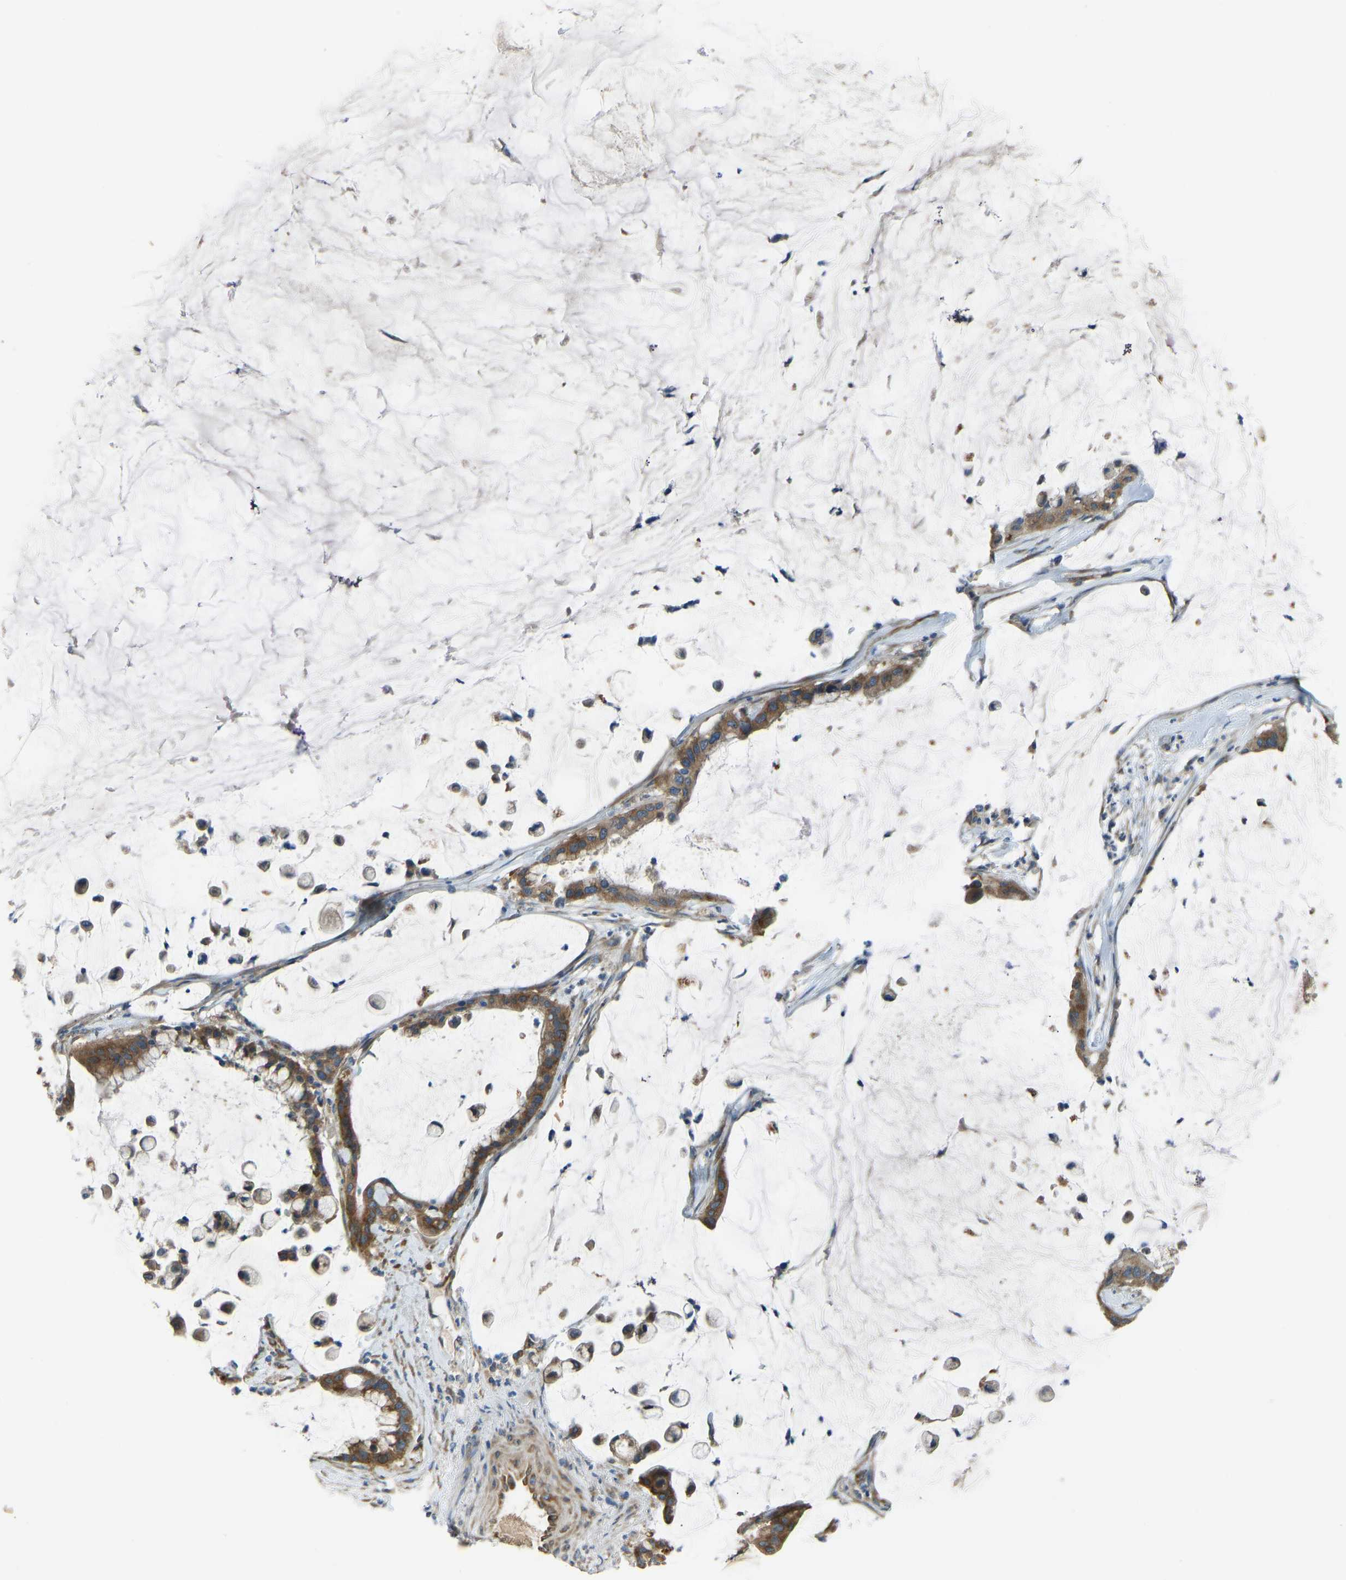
{"staining": {"intensity": "moderate", "quantity": ">75%", "location": "cytoplasmic/membranous"}, "tissue": "pancreatic cancer", "cell_type": "Tumor cells", "image_type": "cancer", "snomed": [{"axis": "morphology", "description": "Adenocarcinoma, NOS"}, {"axis": "topography", "description": "Pancreas"}], "caption": "The image shows a brown stain indicating the presence of a protein in the cytoplasmic/membranous of tumor cells in pancreatic cancer (adenocarcinoma).", "gene": "STAU2", "patient": {"sex": "male", "age": 41}}